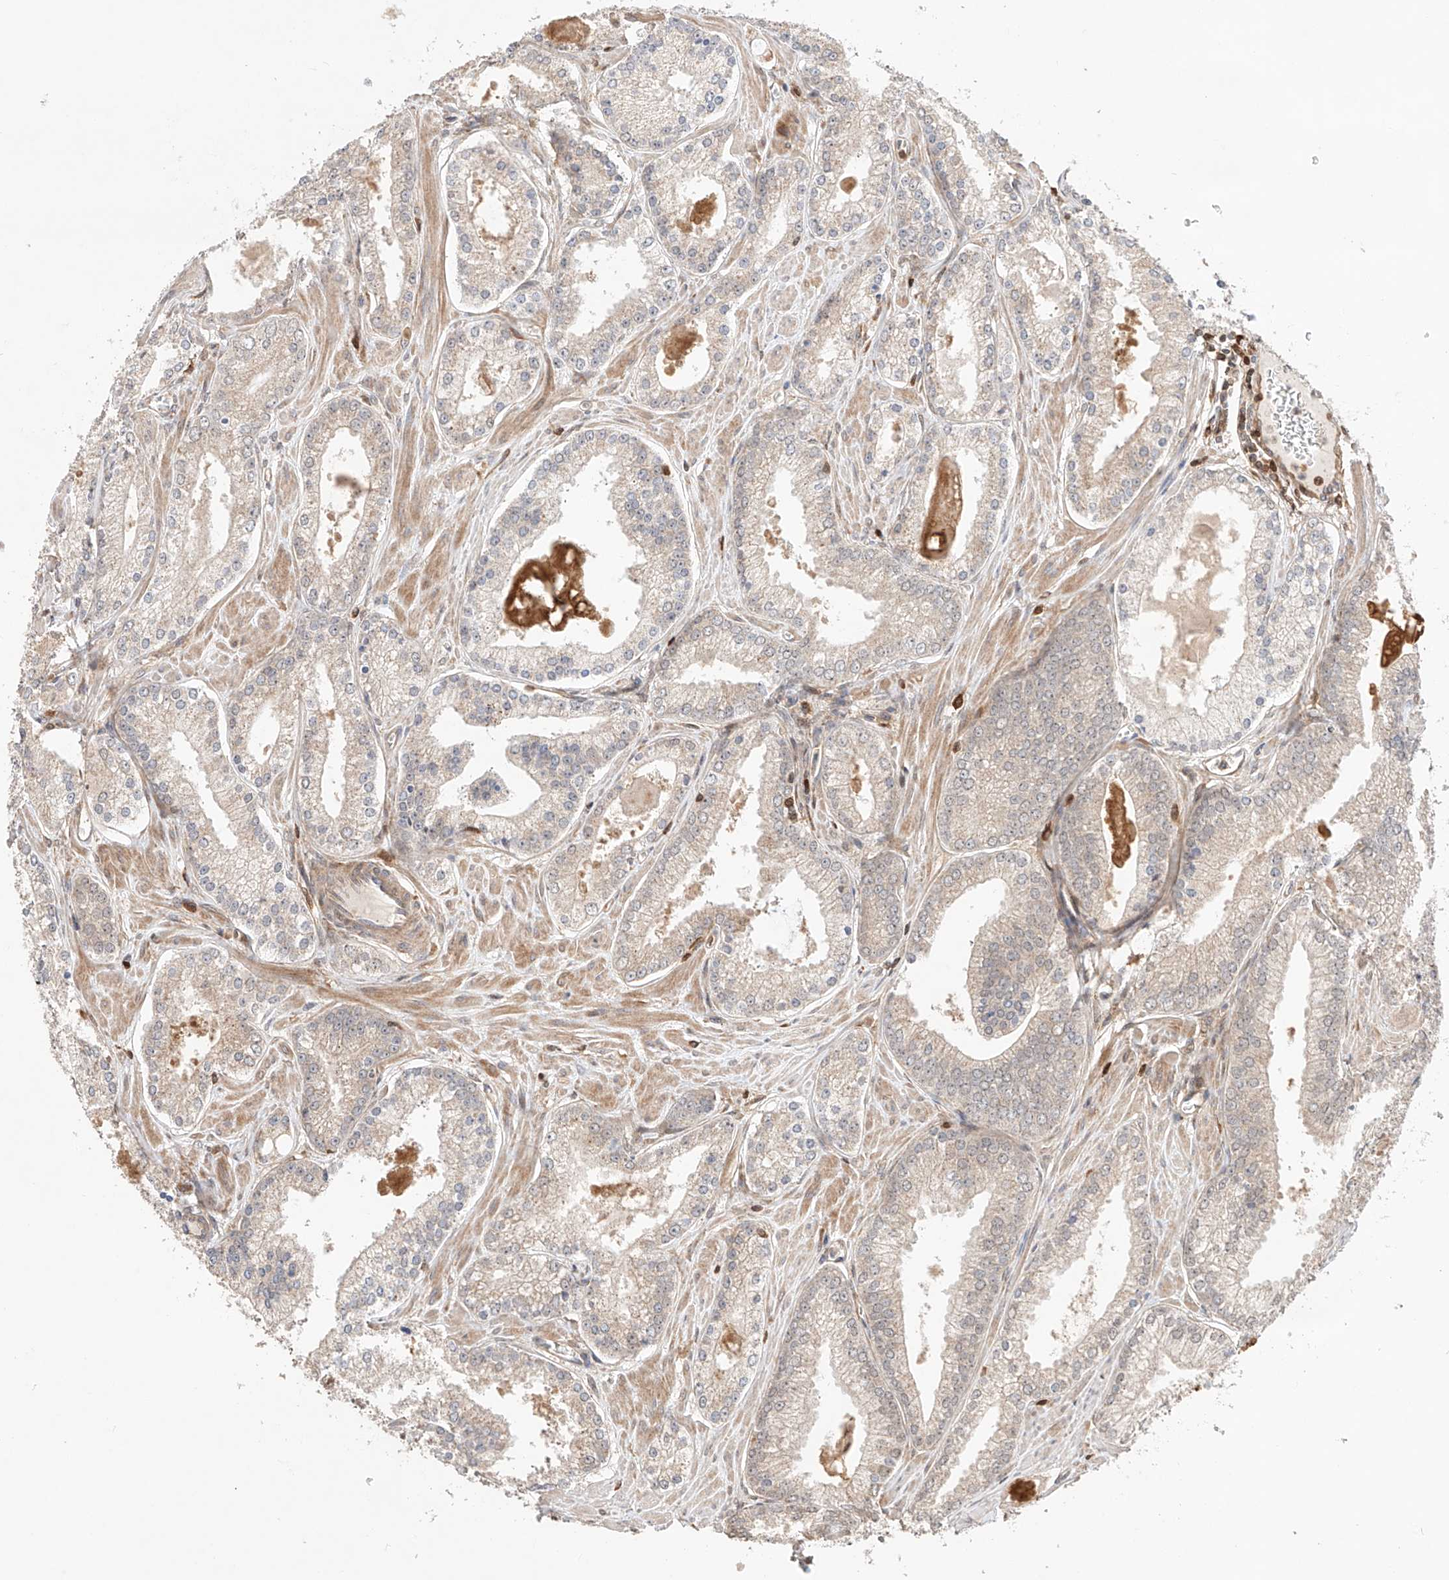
{"staining": {"intensity": "weak", "quantity": ">75%", "location": "cytoplasmic/membranous"}, "tissue": "prostate cancer", "cell_type": "Tumor cells", "image_type": "cancer", "snomed": [{"axis": "morphology", "description": "Adenocarcinoma, Low grade"}, {"axis": "topography", "description": "Prostate"}], "caption": "Brown immunohistochemical staining in human prostate adenocarcinoma (low-grade) displays weak cytoplasmic/membranous staining in approximately >75% of tumor cells.", "gene": "IGSF22", "patient": {"sex": "male", "age": 54}}